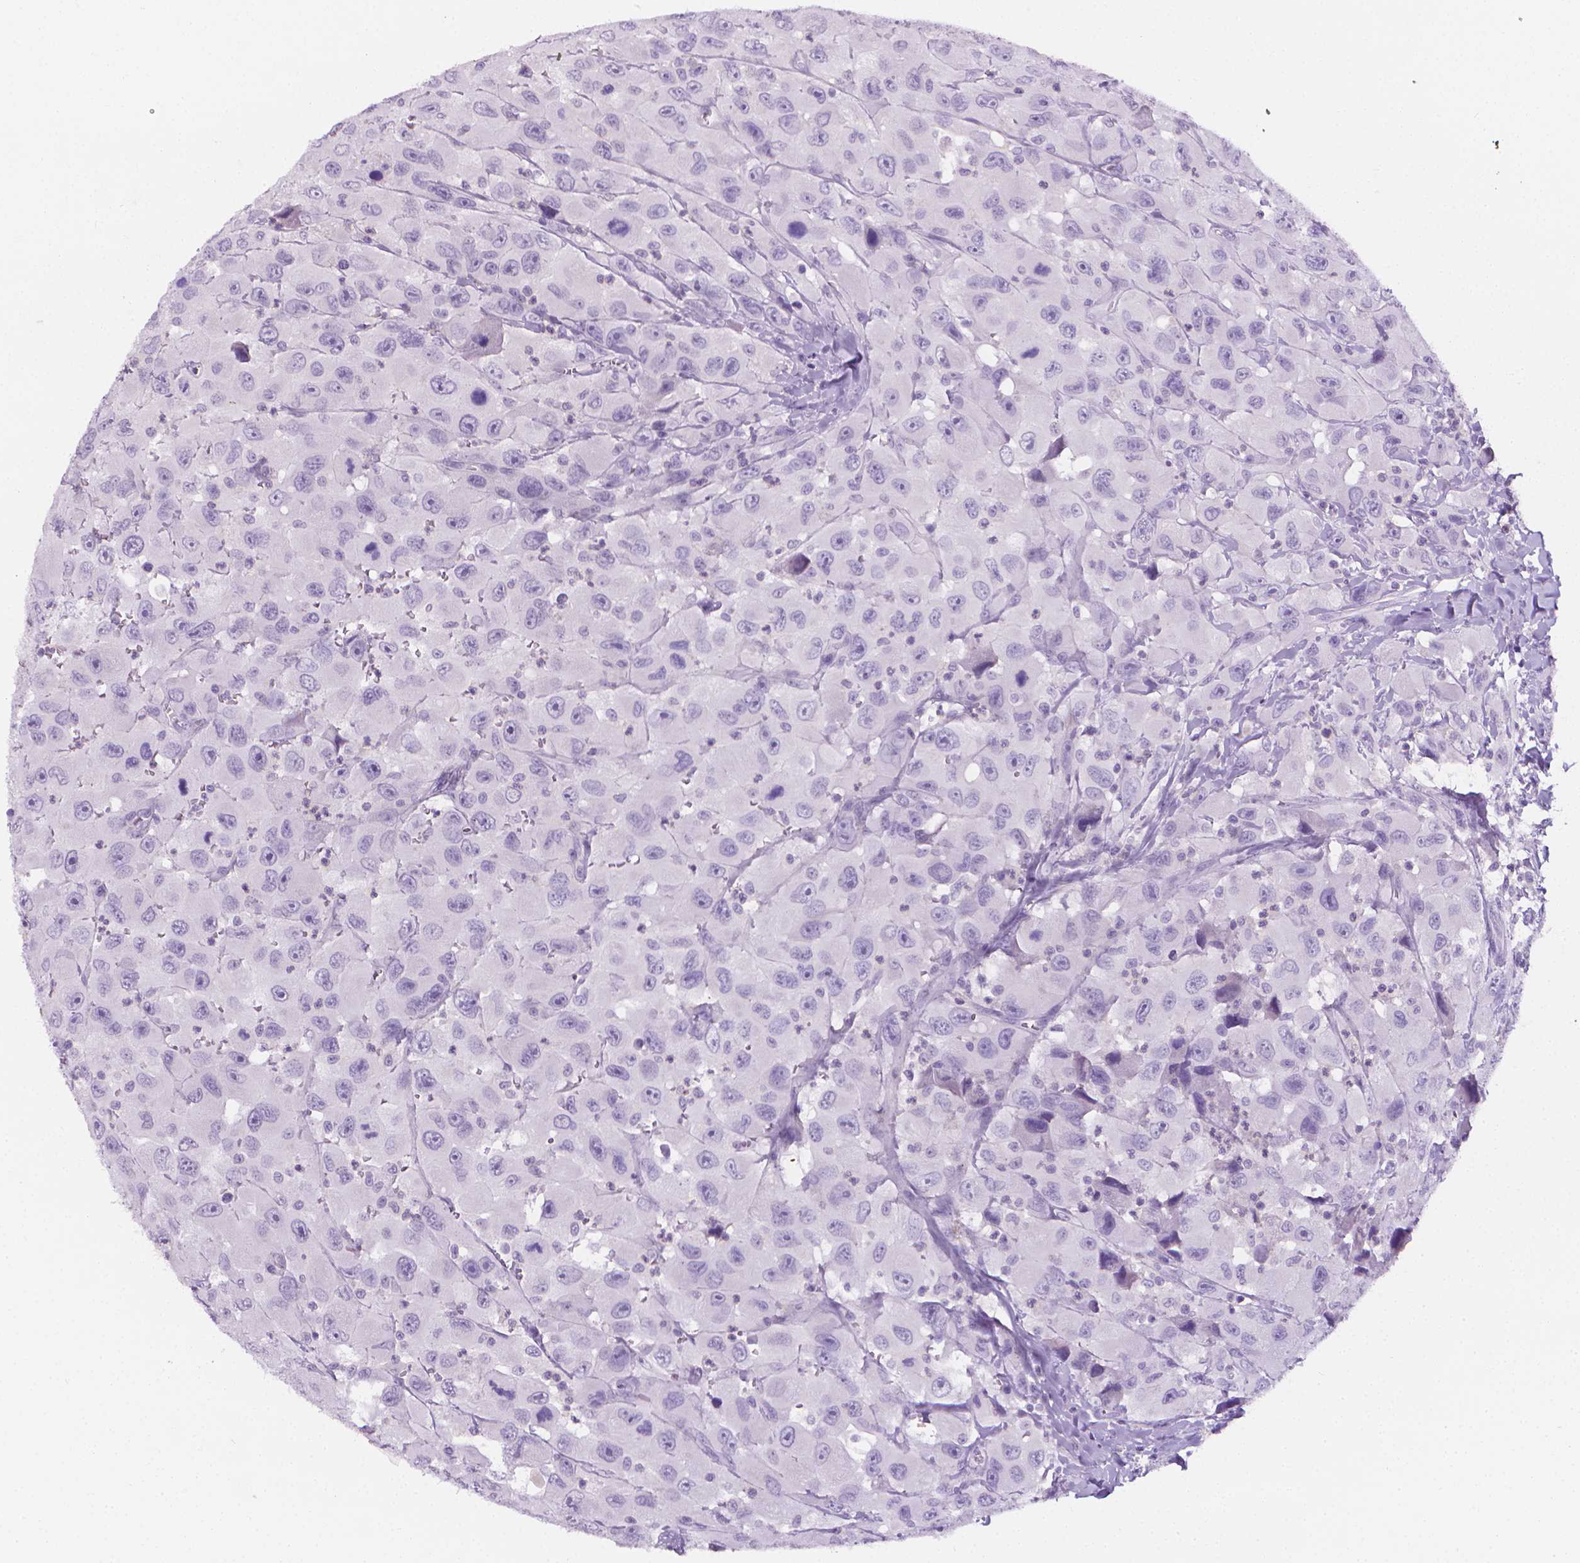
{"staining": {"intensity": "negative", "quantity": "none", "location": "none"}, "tissue": "head and neck cancer", "cell_type": "Tumor cells", "image_type": "cancer", "snomed": [{"axis": "morphology", "description": "Squamous cell carcinoma, NOS"}, {"axis": "morphology", "description": "Squamous cell carcinoma, metastatic, NOS"}, {"axis": "topography", "description": "Oral tissue"}, {"axis": "topography", "description": "Head-Neck"}], "caption": "Immunohistochemistry micrograph of neoplastic tissue: human squamous cell carcinoma (head and neck) stained with DAB (3,3'-diaminobenzidine) shows no significant protein expression in tumor cells. Brightfield microscopy of IHC stained with DAB (brown) and hematoxylin (blue), captured at high magnification.", "gene": "DCAF8L1", "patient": {"sex": "female", "age": 85}}